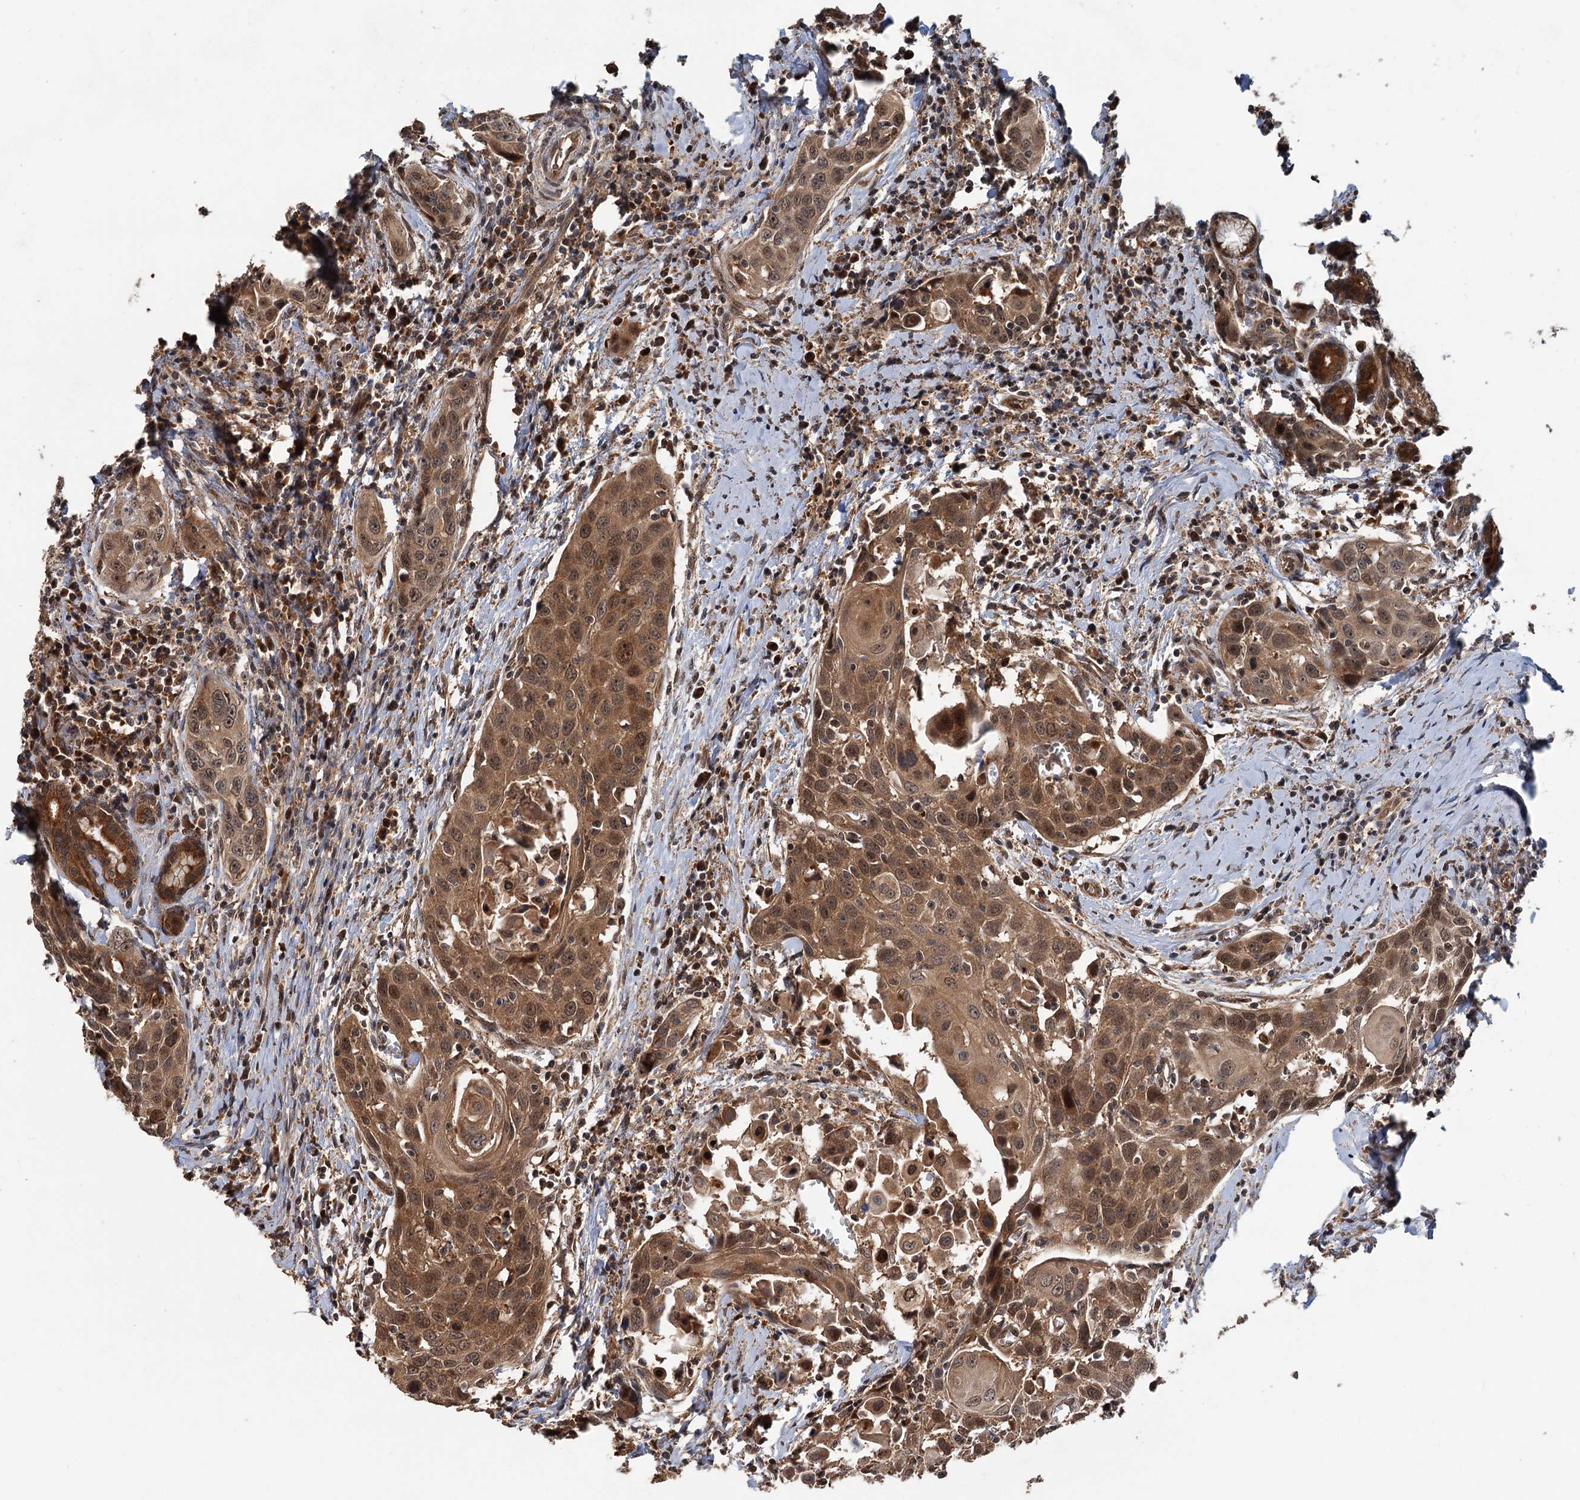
{"staining": {"intensity": "moderate", "quantity": ">75%", "location": "cytoplasmic/membranous,nuclear"}, "tissue": "head and neck cancer", "cell_type": "Tumor cells", "image_type": "cancer", "snomed": [{"axis": "morphology", "description": "Squamous cell carcinoma, NOS"}, {"axis": "topography", "description": "Oral tissue"}, {"axis": "topography", "description": "Head-Neck"}], "caption": "Immunohistochemical staining of head and neck cancer (squamous cell carcinoma) displays moderate cytoplasmic/membranous and nuclear protein staining in approximately >75% of tumor cells.", "gene": "KANSL2", "patient": {"sex": "female", "age": 50}}